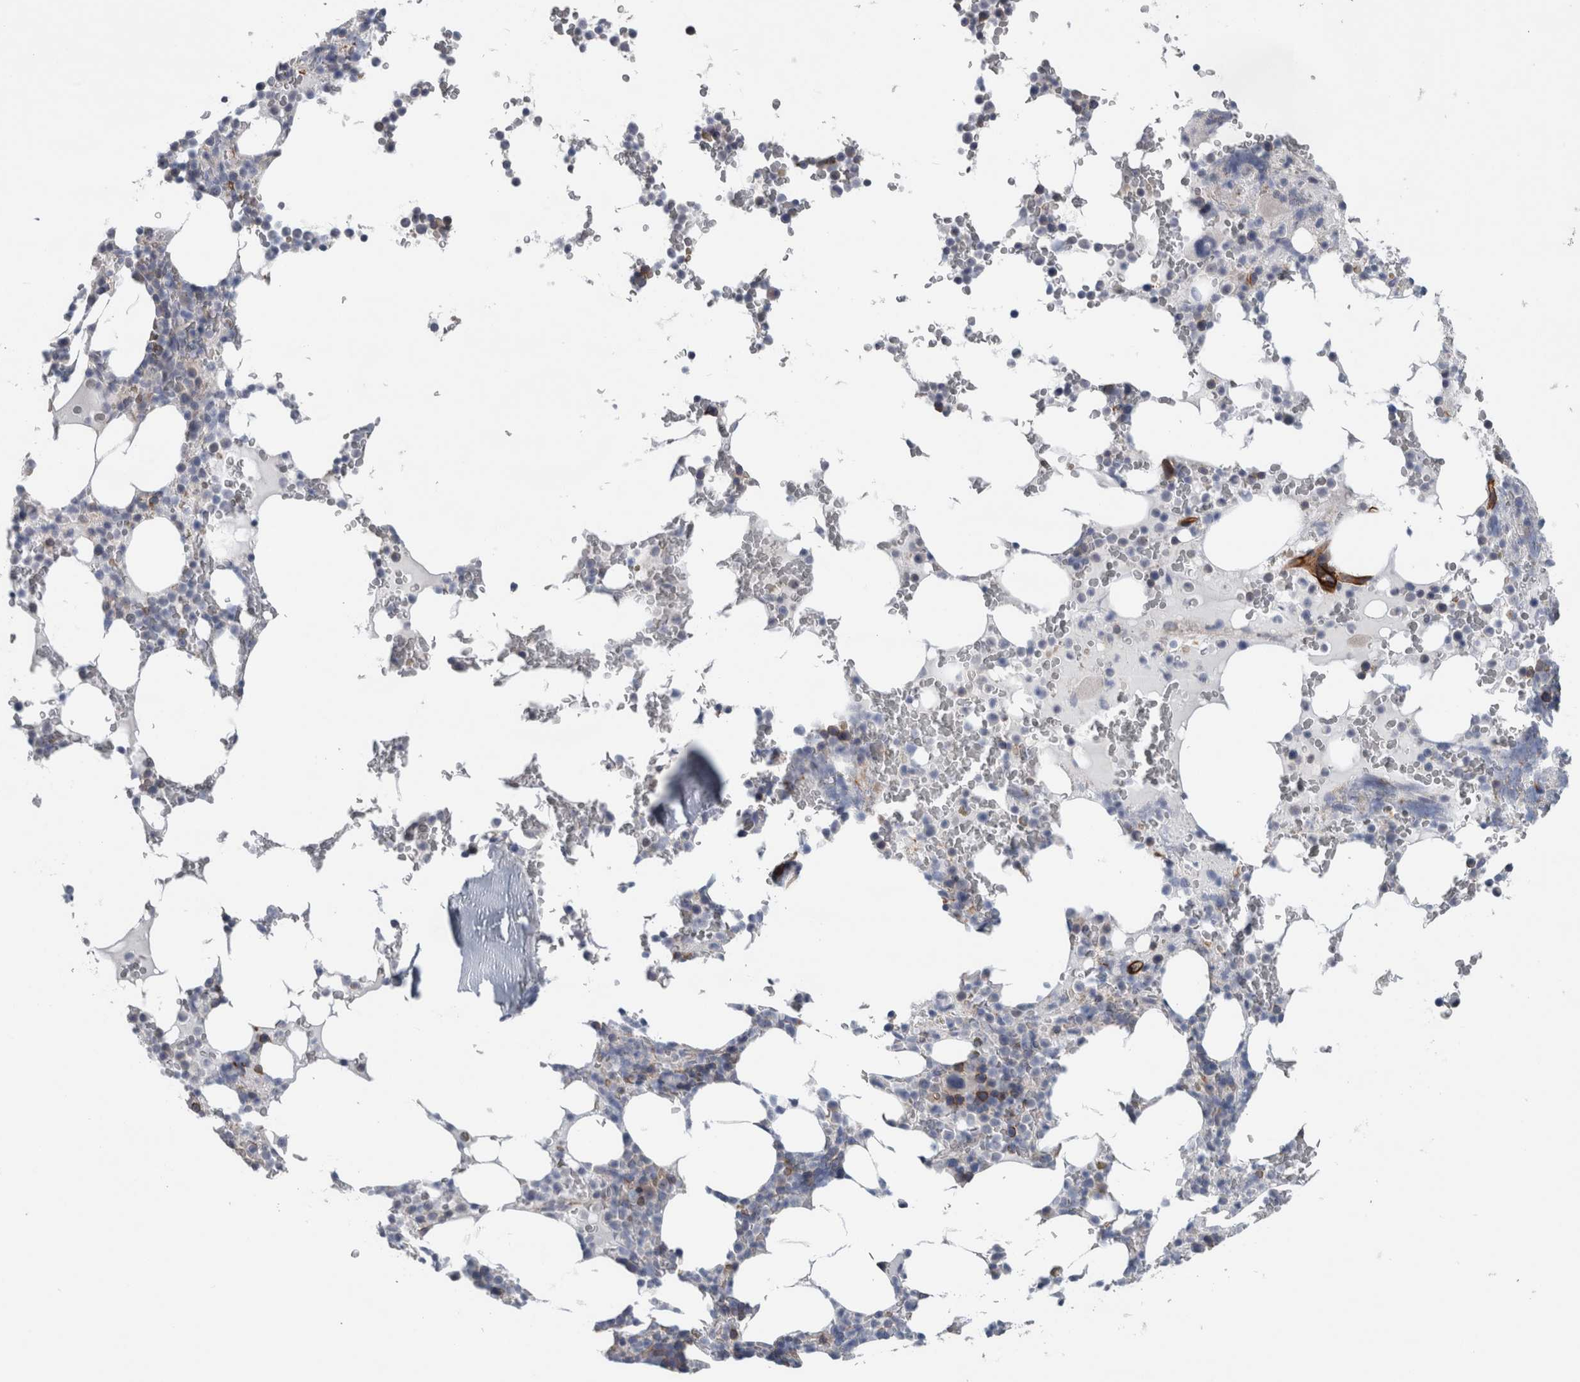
{"staining": {"intensity": "moderate", "quantity": "<25%", "location": "cytoplasmic/membranous"}, "tissue": "bone marrow", "cell_type": "Hematopoietic cells", "image_type": "normal", "snomed": [{"axis": "morphology", "description": "Normal tissue, NOS"}, {"axis": "topography", "description": "Bone marrow"}], "caption": "Bone marrow stained with IHC exhibits moderate cytoplasmic/membranous positivity in approximately <25% of hematopoietic cells. (Stains: DAB in brown, nuclei in blue, Microscopy: brightfield microscopy at high magnification).", "gene": "BCAM", "patient": {"sex": "male", "age": 58}}